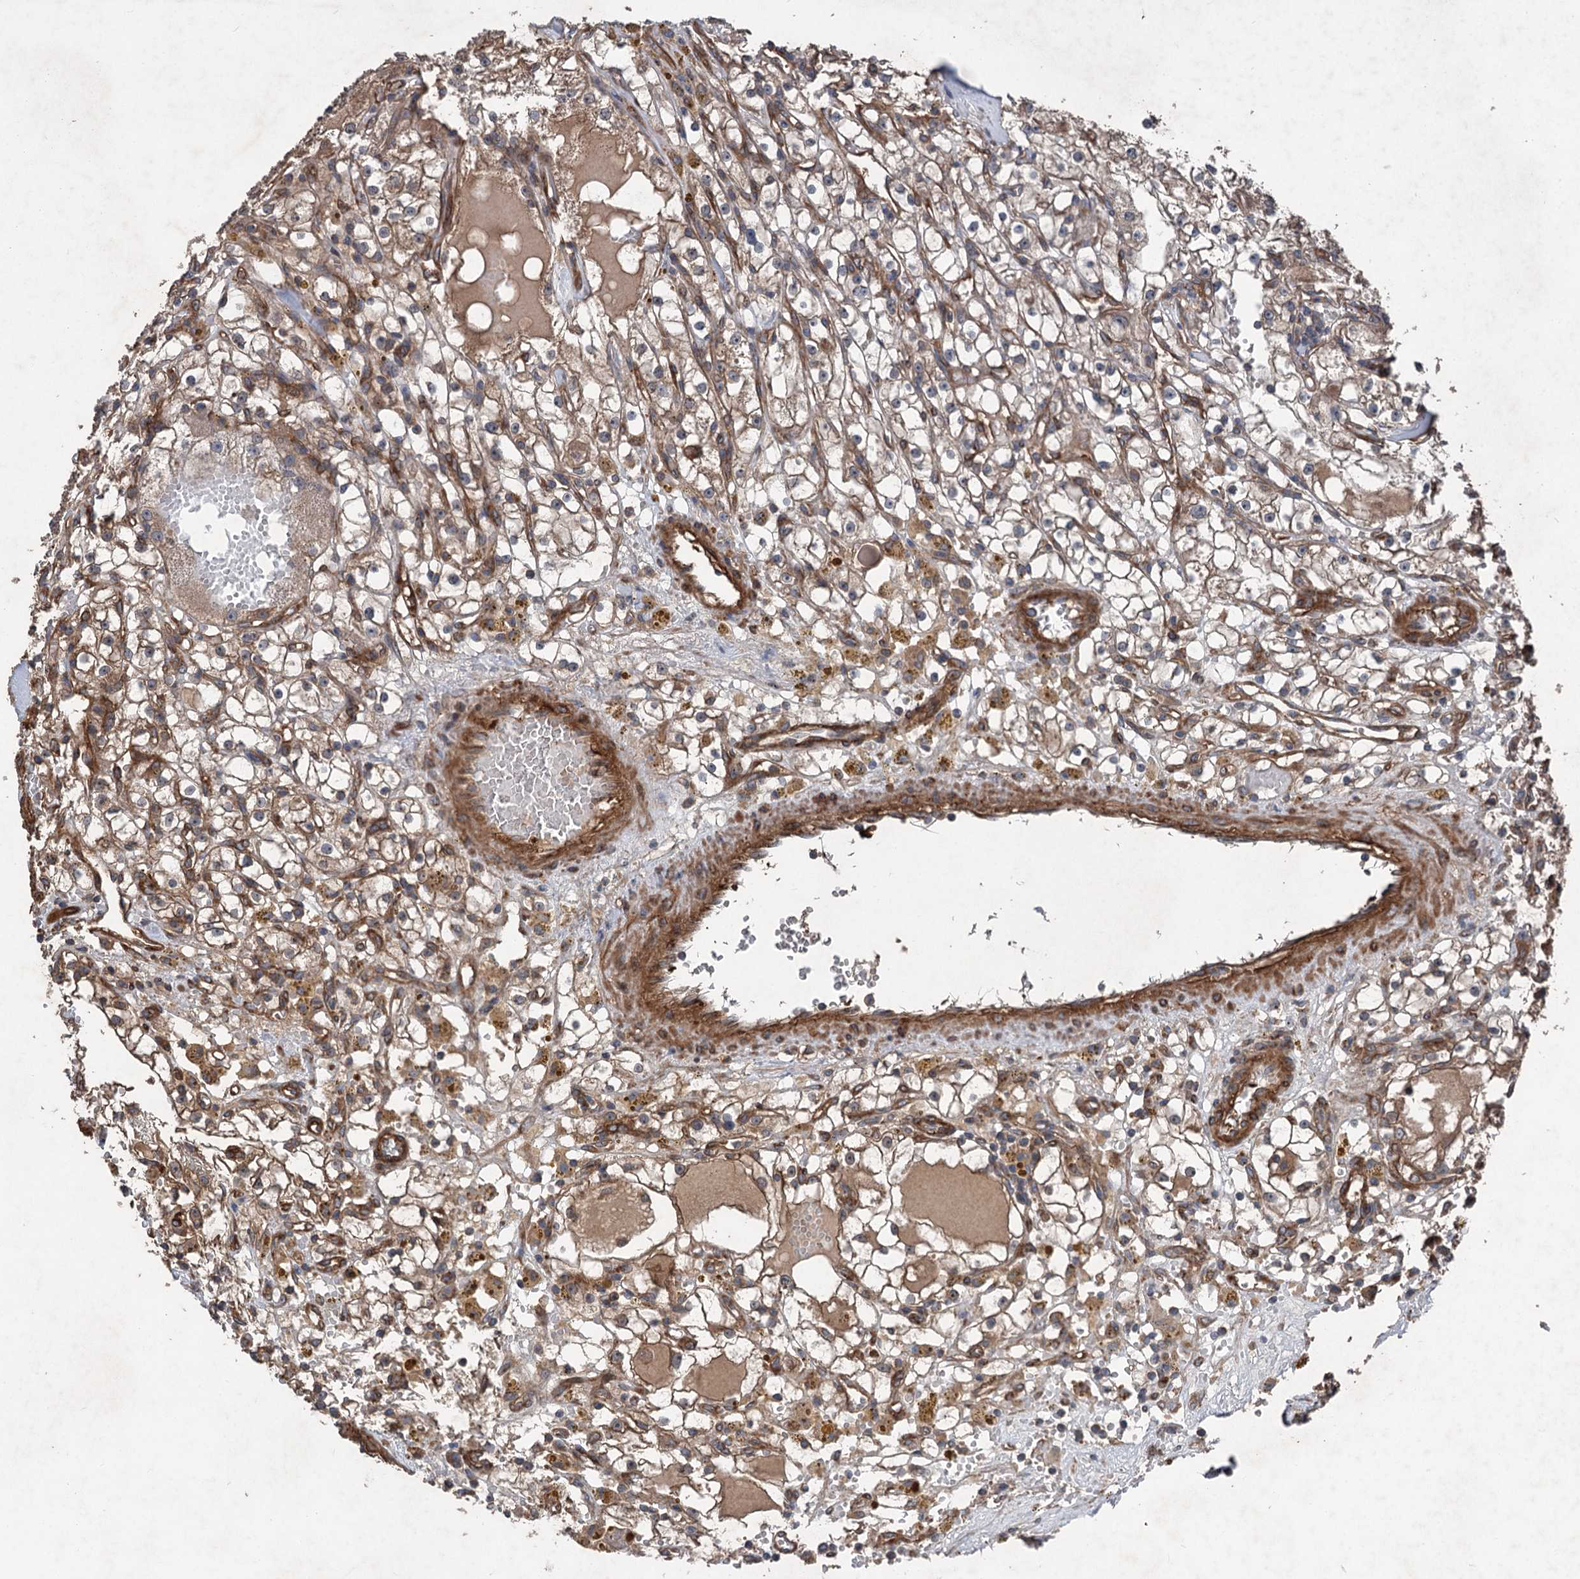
{"staining": {"intensity": "moderate", "quantity": ">75%", "location": "cytoplasmic/membranous"}, "tissue": "renal cancer", "cell_type": "Tumor cells", "image_type": "cancer", "snomed": [{"axis": "morphology", "description": "Adenocarcinoma, NOS"}, {"axis": "topography", "description": "Kidney"}], "caption": "Immunohistochemical staining of renal cancer (adenocarcinoma) reveals medium levels of moderate cytoplasmic/membranous expression in approximately >75% of tumor cells.", "gene": "RNF214", "patient": {"sex": "male", "age": 56}}